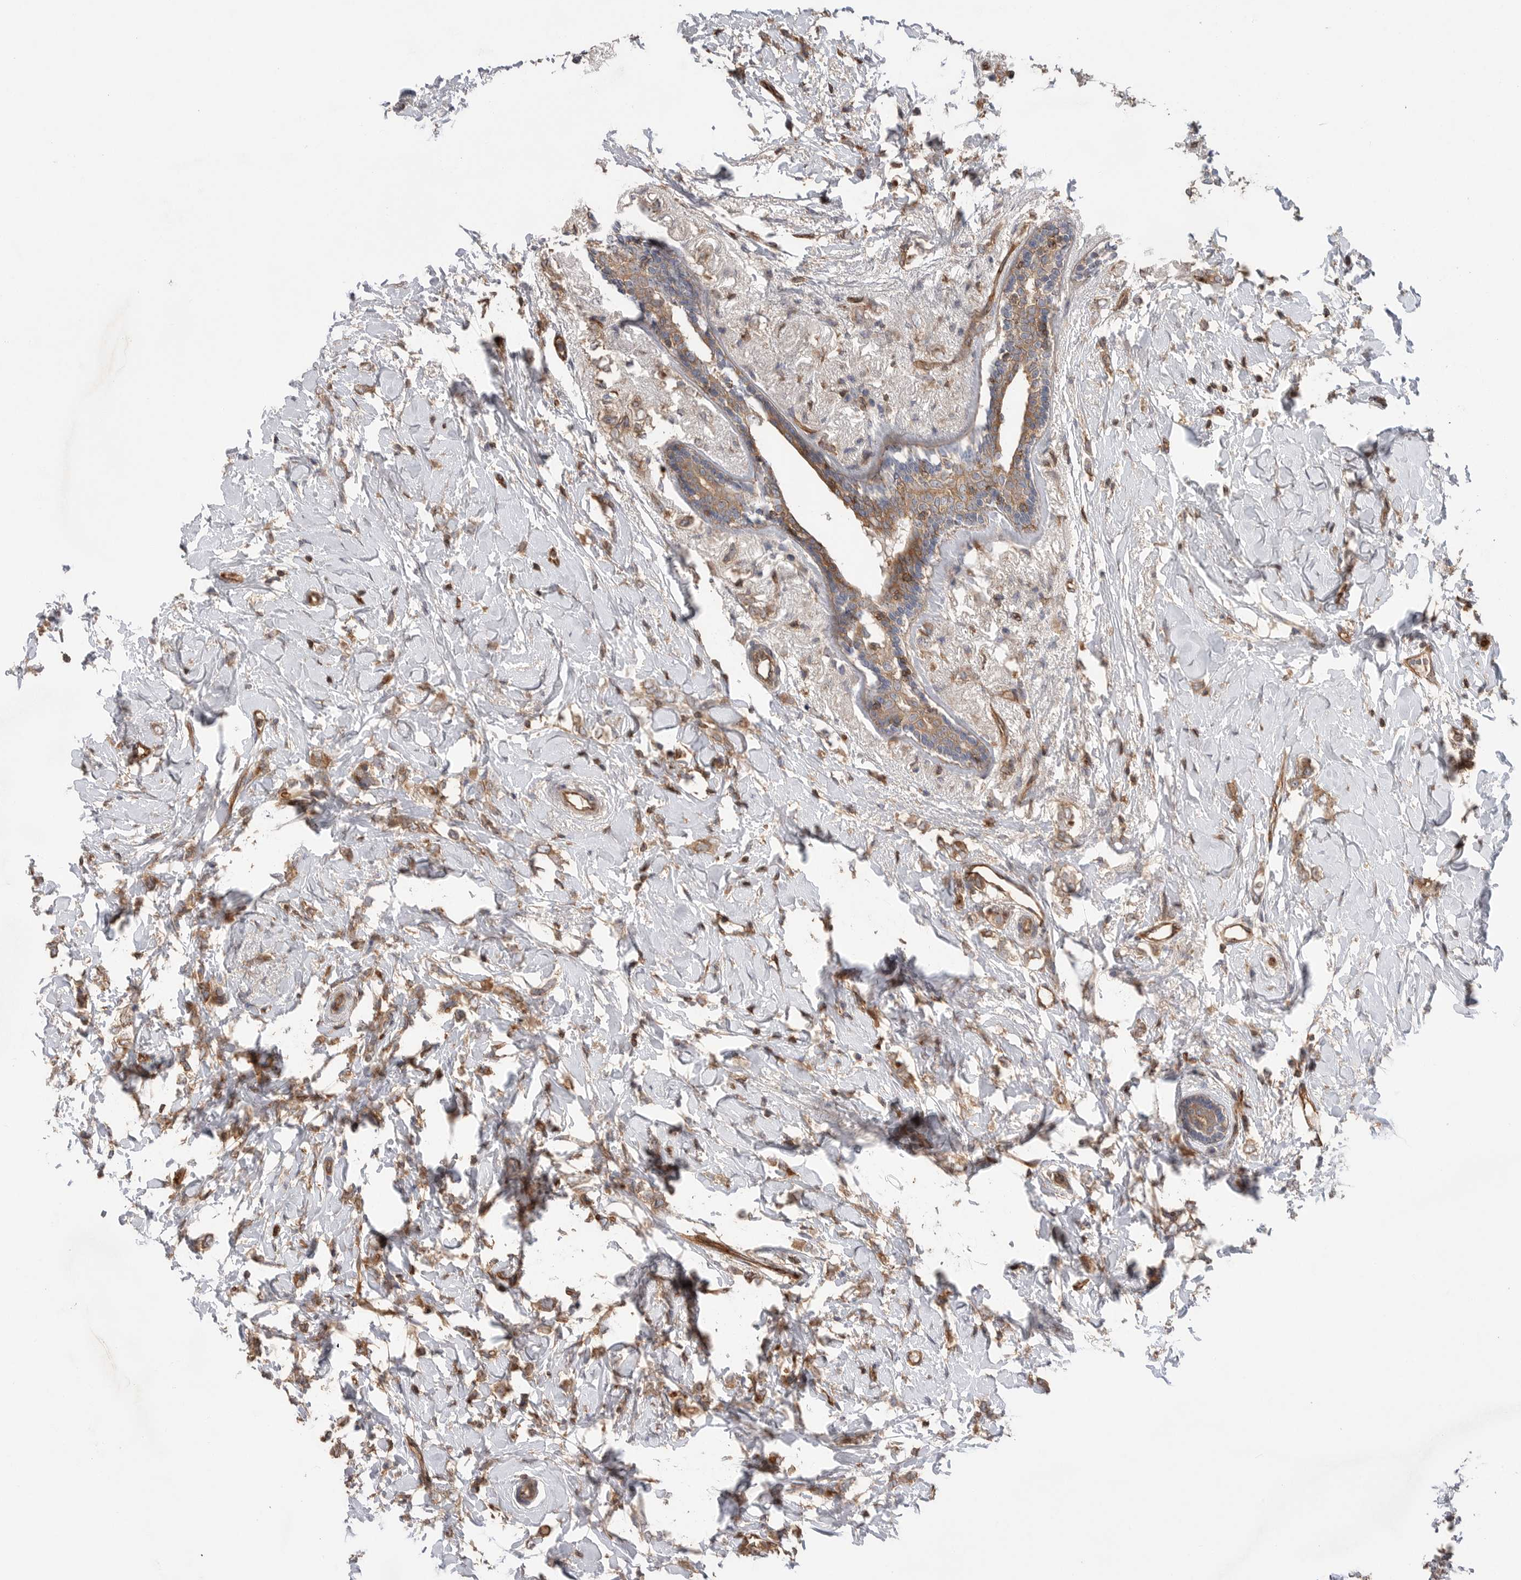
{"staining": {"intensity": "moderate", "quantity": ">75%", "location": "cytoplasmic/membranous"}, "tissue": "breast cancer", "cell_type": "Tumor cells", "image_type": "cancer", "snomed": [{"axis": "morphology", "description": "Normal tissue, NOS"}, {"axis": "morphology", "description": "Lobular carcinoma"}, {"axis": "topography", "description": "Breast"}], "caption": "Tumor cells display moderate cytoplasmic/membranous staining in approximately >75% of cells in lobular carcinoma (breast).", "gene": "PRKCH", "patient": {"sex": "female", "age": 47}}